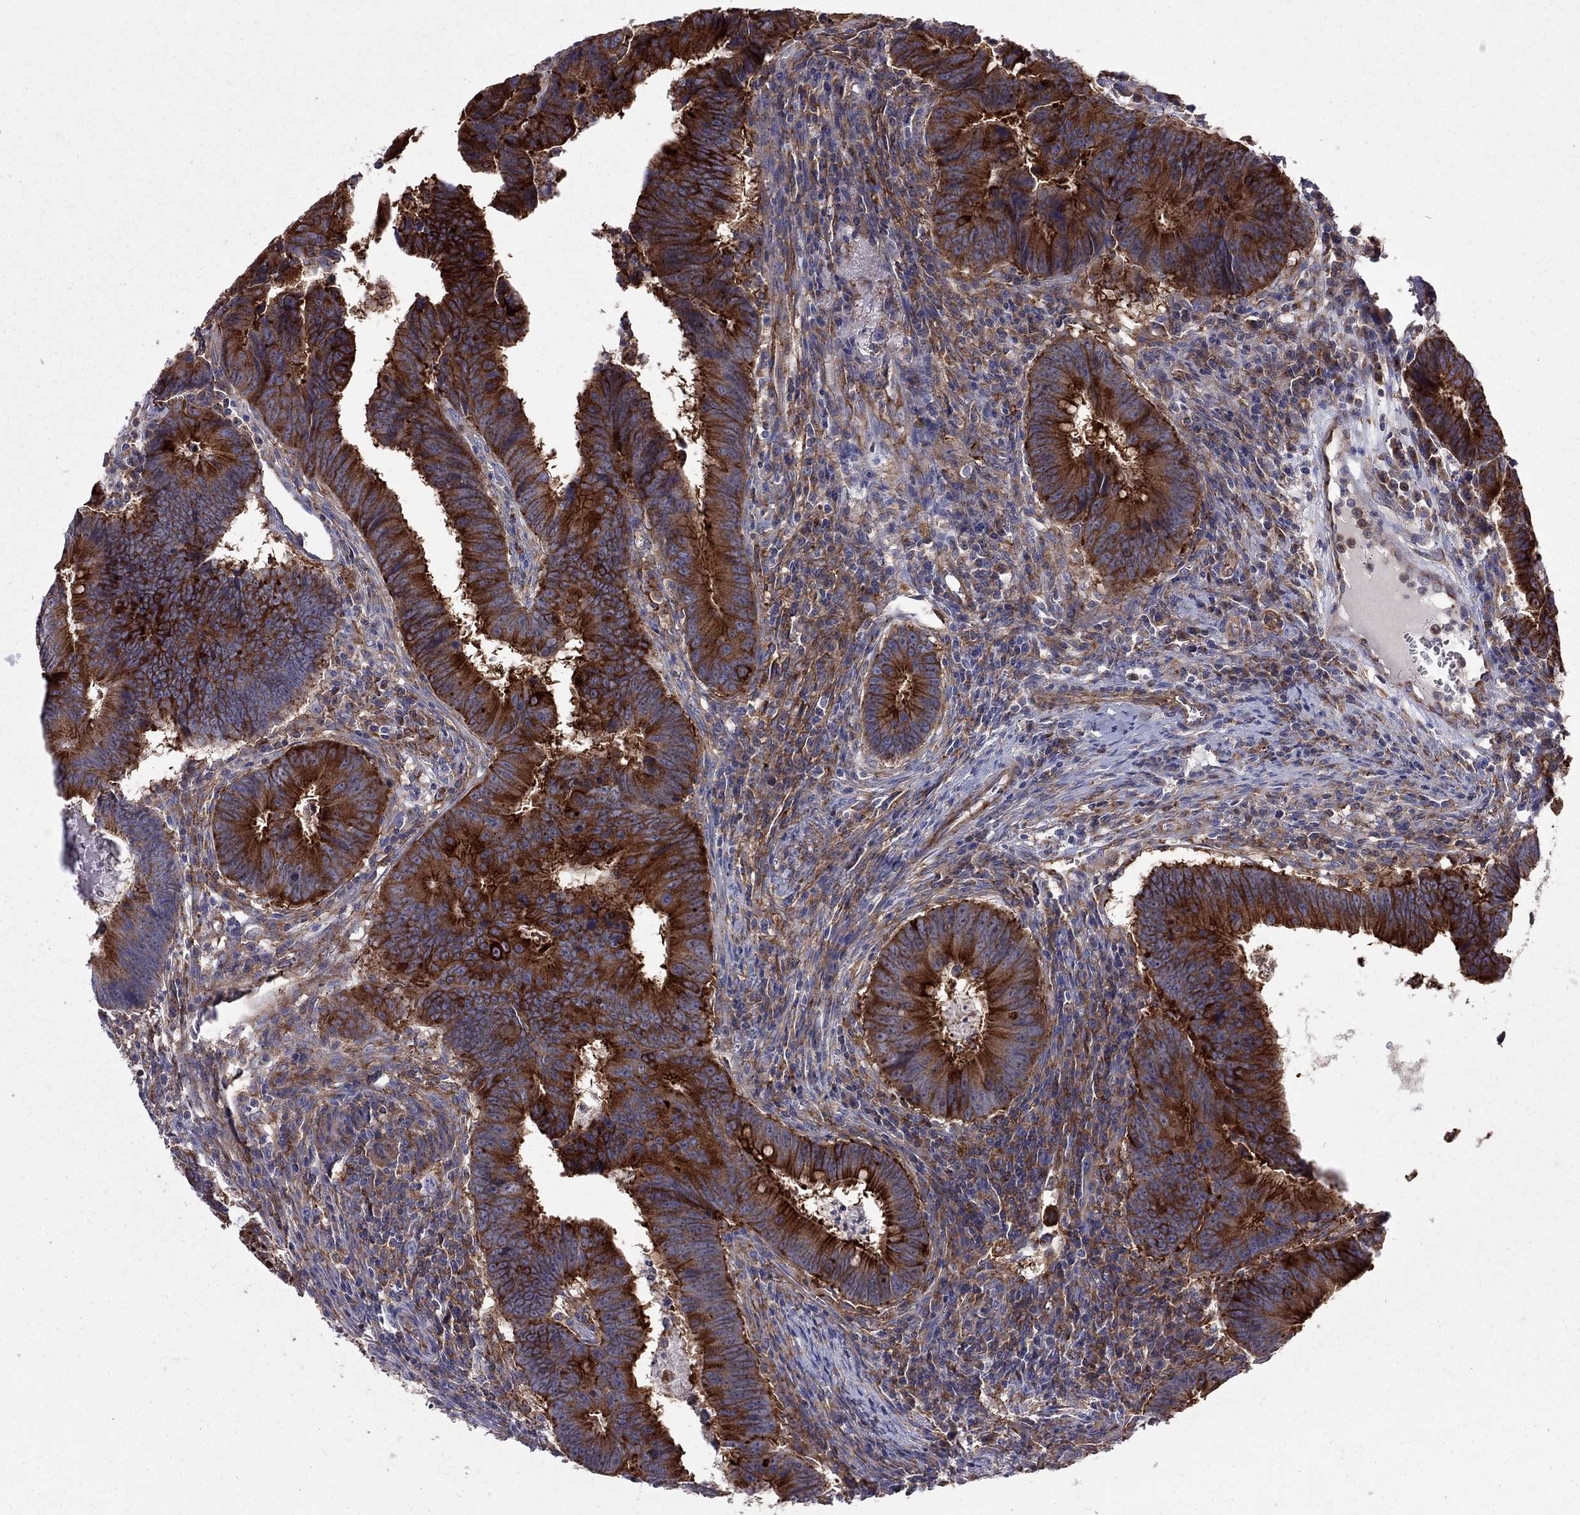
{"staining": {"intensity": "strong", "quantity": ">75%", "location": "cytoplasmic/membranous"}, "tissue": "colorectal cancer", "cell_type": "Tumor cells", "image_type": "cancer", "snomed": [{"axis": "morphology", "description": "Adenocarcinoma, NOS"}, {"axis": "topography", "description": "Colon"}], "caption": "Brown immunohistochemical staining in colorectal cancer (adenocarcinoma) displays strong cytoplasmic/membranous expression in about >75% of tumor cells. (IHC, brightfield microscopy, high magnification).", "gene": "EIF4E3", "patient": {"sex": "female", "age": 87}}